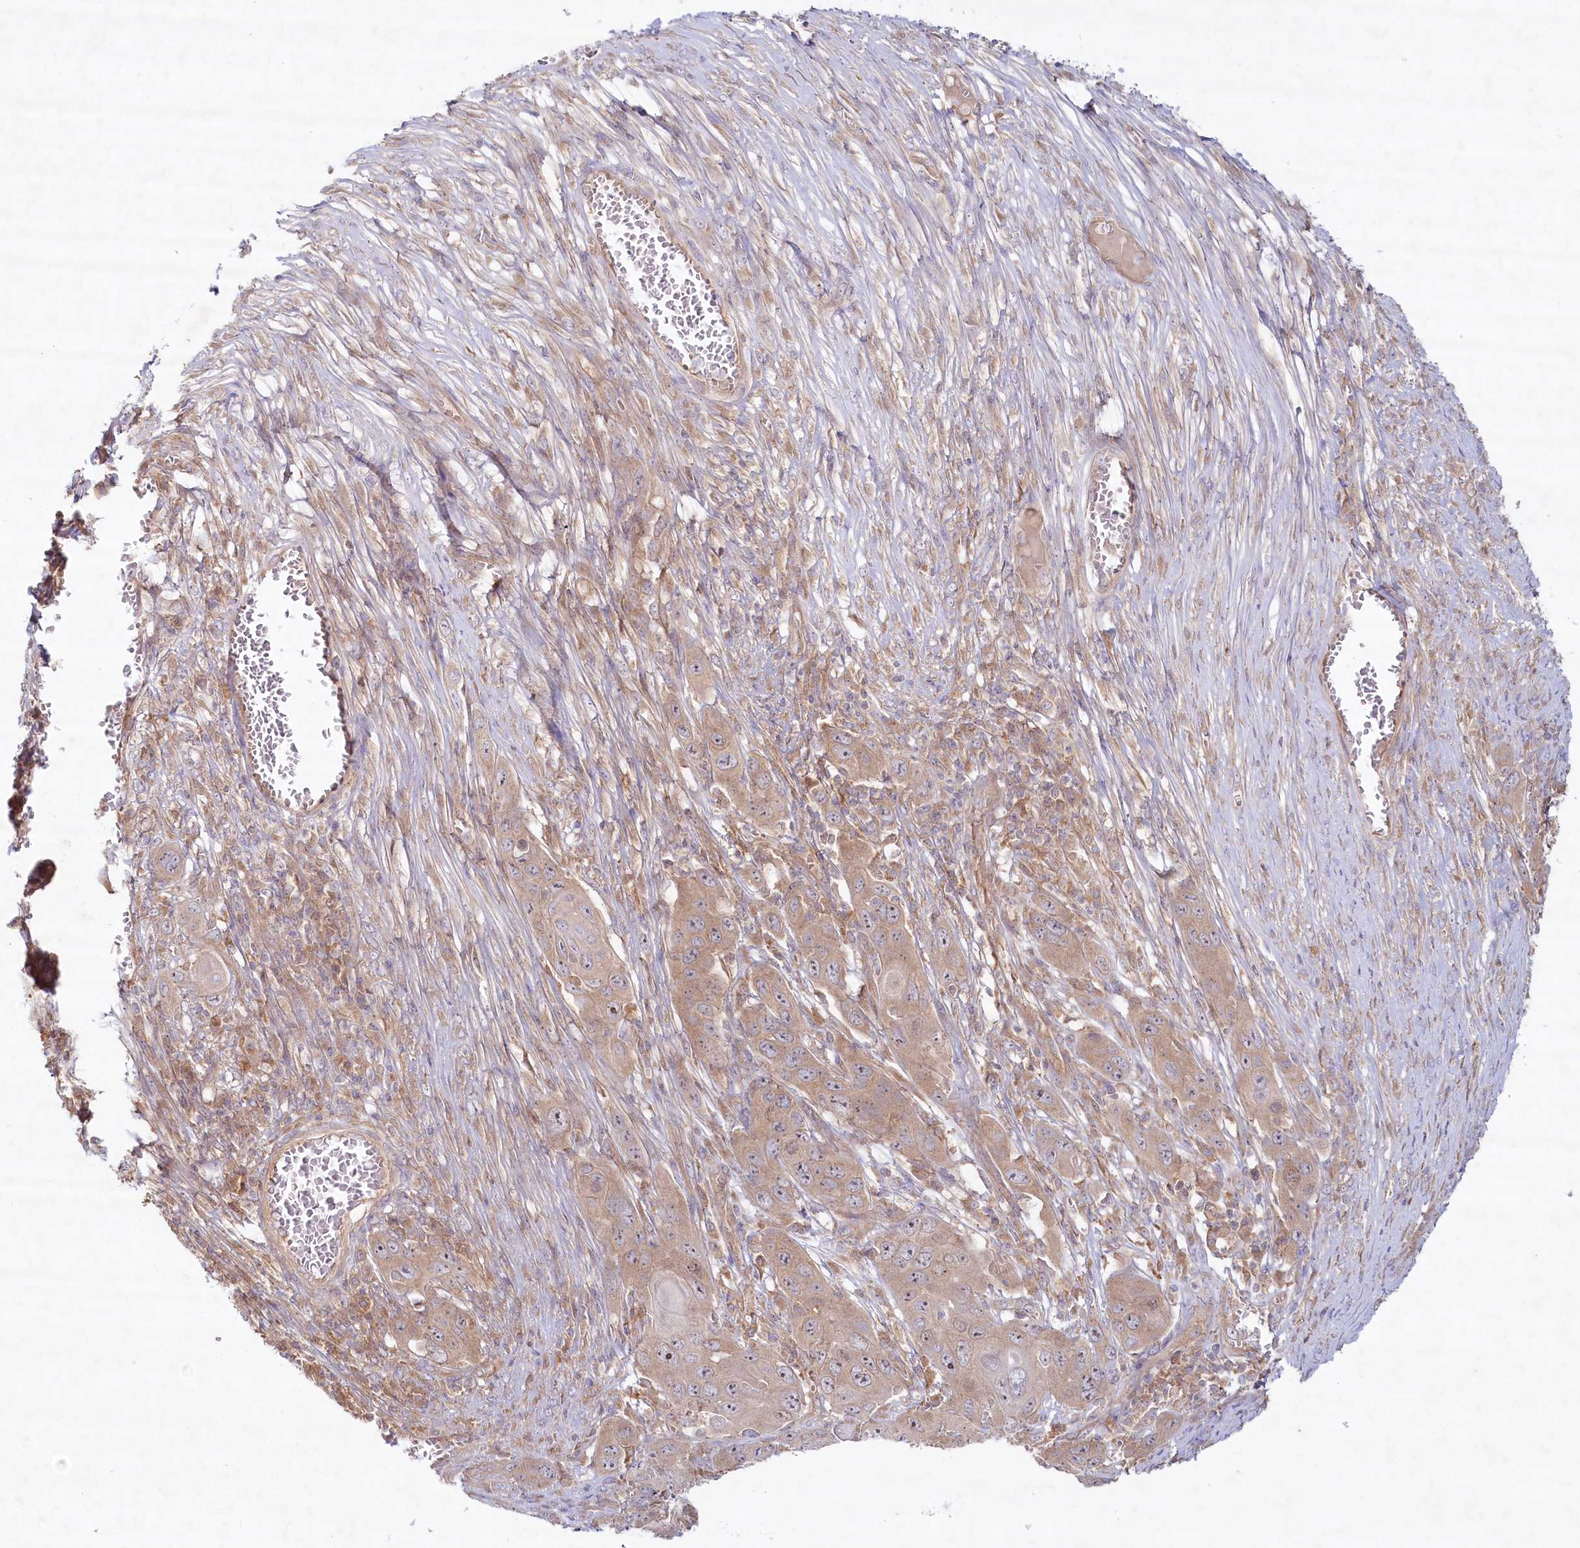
{"staining": {"intensity": "weak", "quantity": ">75%", "location": "cytoplasmic/membranous"}, "tissue": "skin cancer", "cell_type": "Tumor cells", "image_type": "cancer", "snomed": [{"axis": "morphology", "description": "Squamous cell carcinoma, NOS"}, {"axis": "topography", "description": "Skin"}], "caption": "This image reveals immunohistochemistry (IHC) staining of skin cancer (squamous cell carcinoma), with low weak cytoplasmic/membranous positivity in about >75% of tumor cells.", "gene": "TNIP1", "patient": {"sex": "male", "age": 55}}